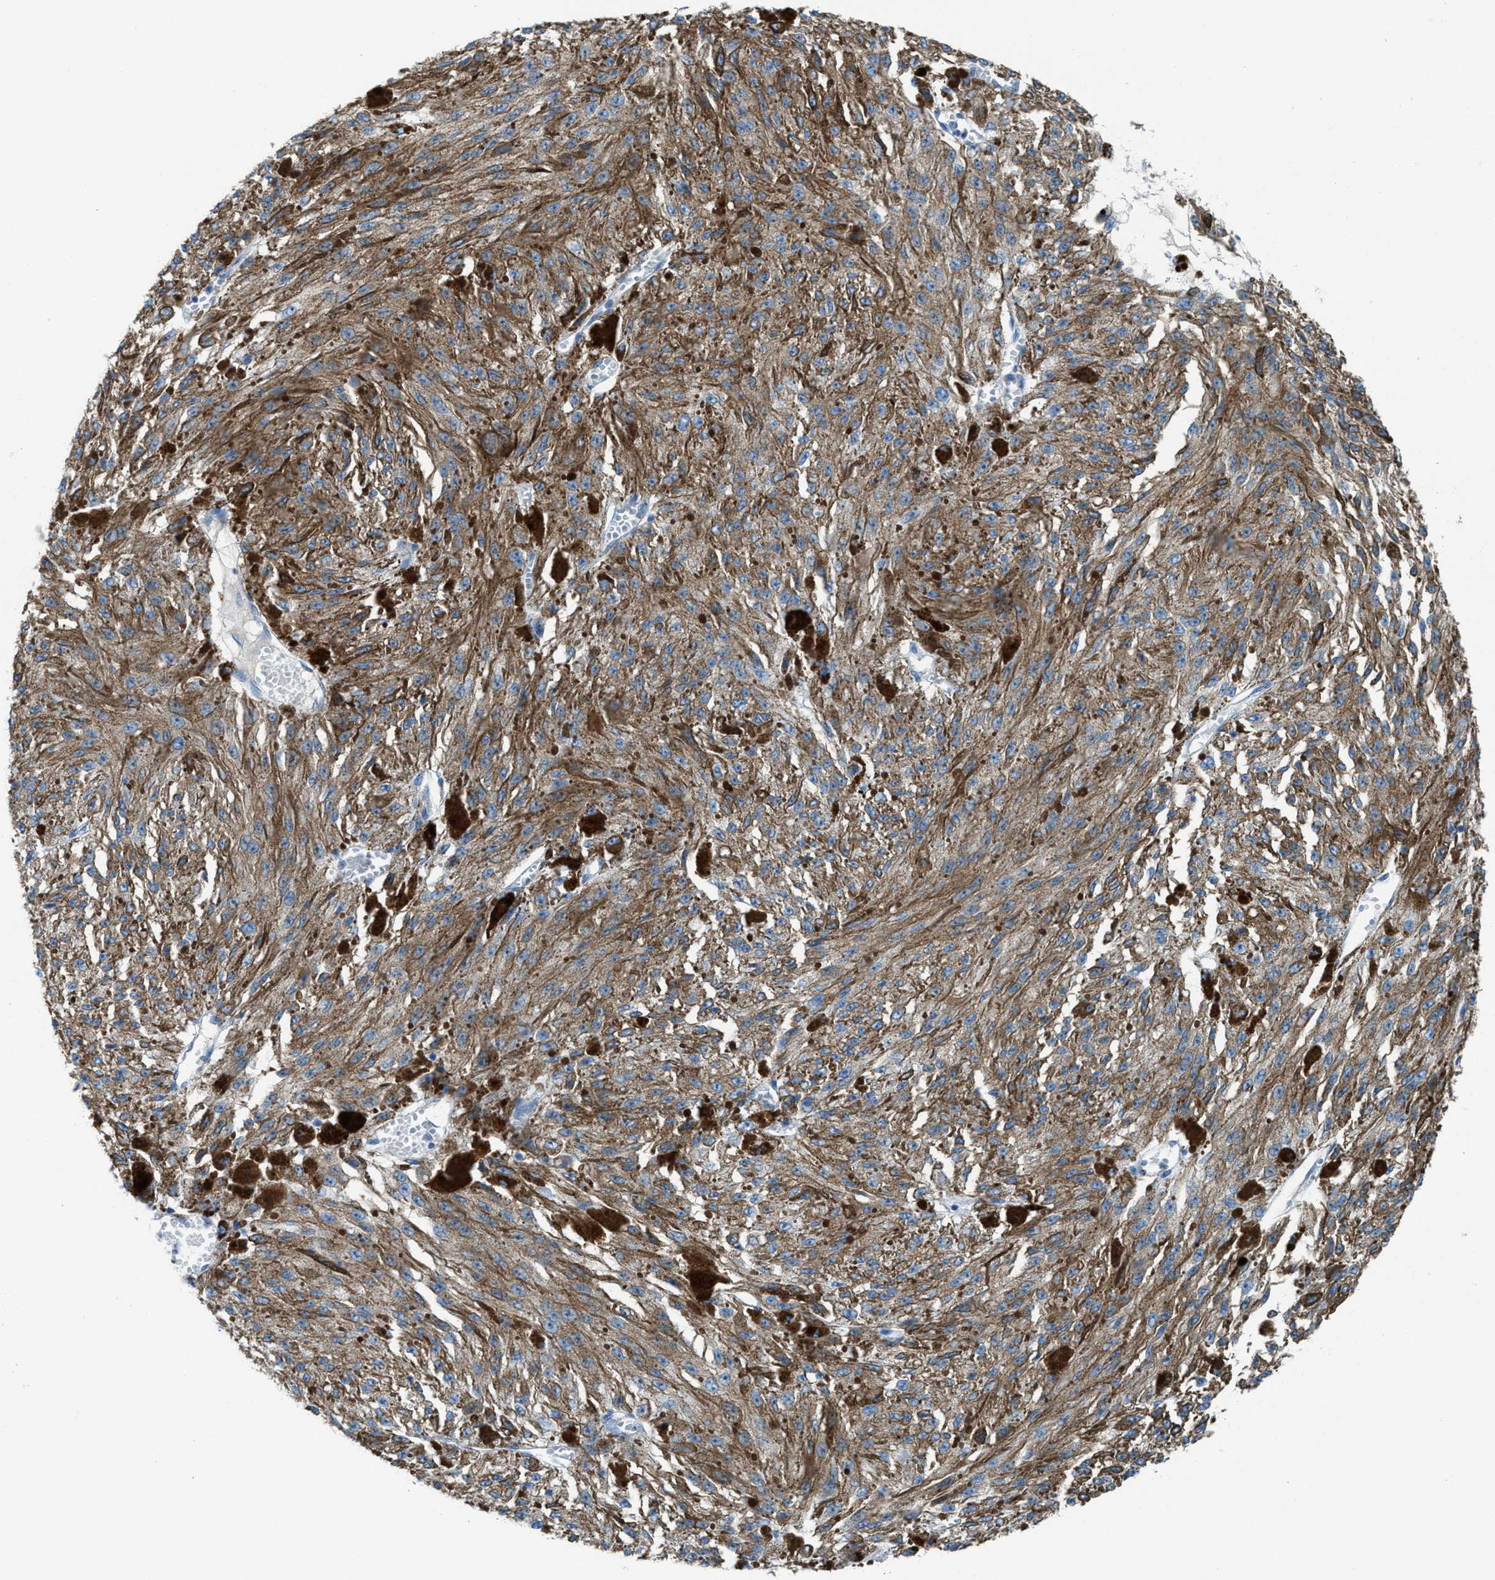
{"staining": {"intensity": "moderate", "quantity": ">75%", "location": "cytoplasmic/membranous"}, "tissue": "melanoma", "cell_type": "Tumor cells", "image_type": "cancer", "snomed": [{"axis": "morphology", "description": "Malignant melanoma, NOS"}, {"axis": "topography", "description": "Other"}], "caption": "Brown immunohistochemical staining in human malignant melanoma demonstrates moderate cytoplasmic/membranous positivity in about >75% of tumor cells.", "gene": "CD1B", "patient": {"sex": "male", "age": 79}}